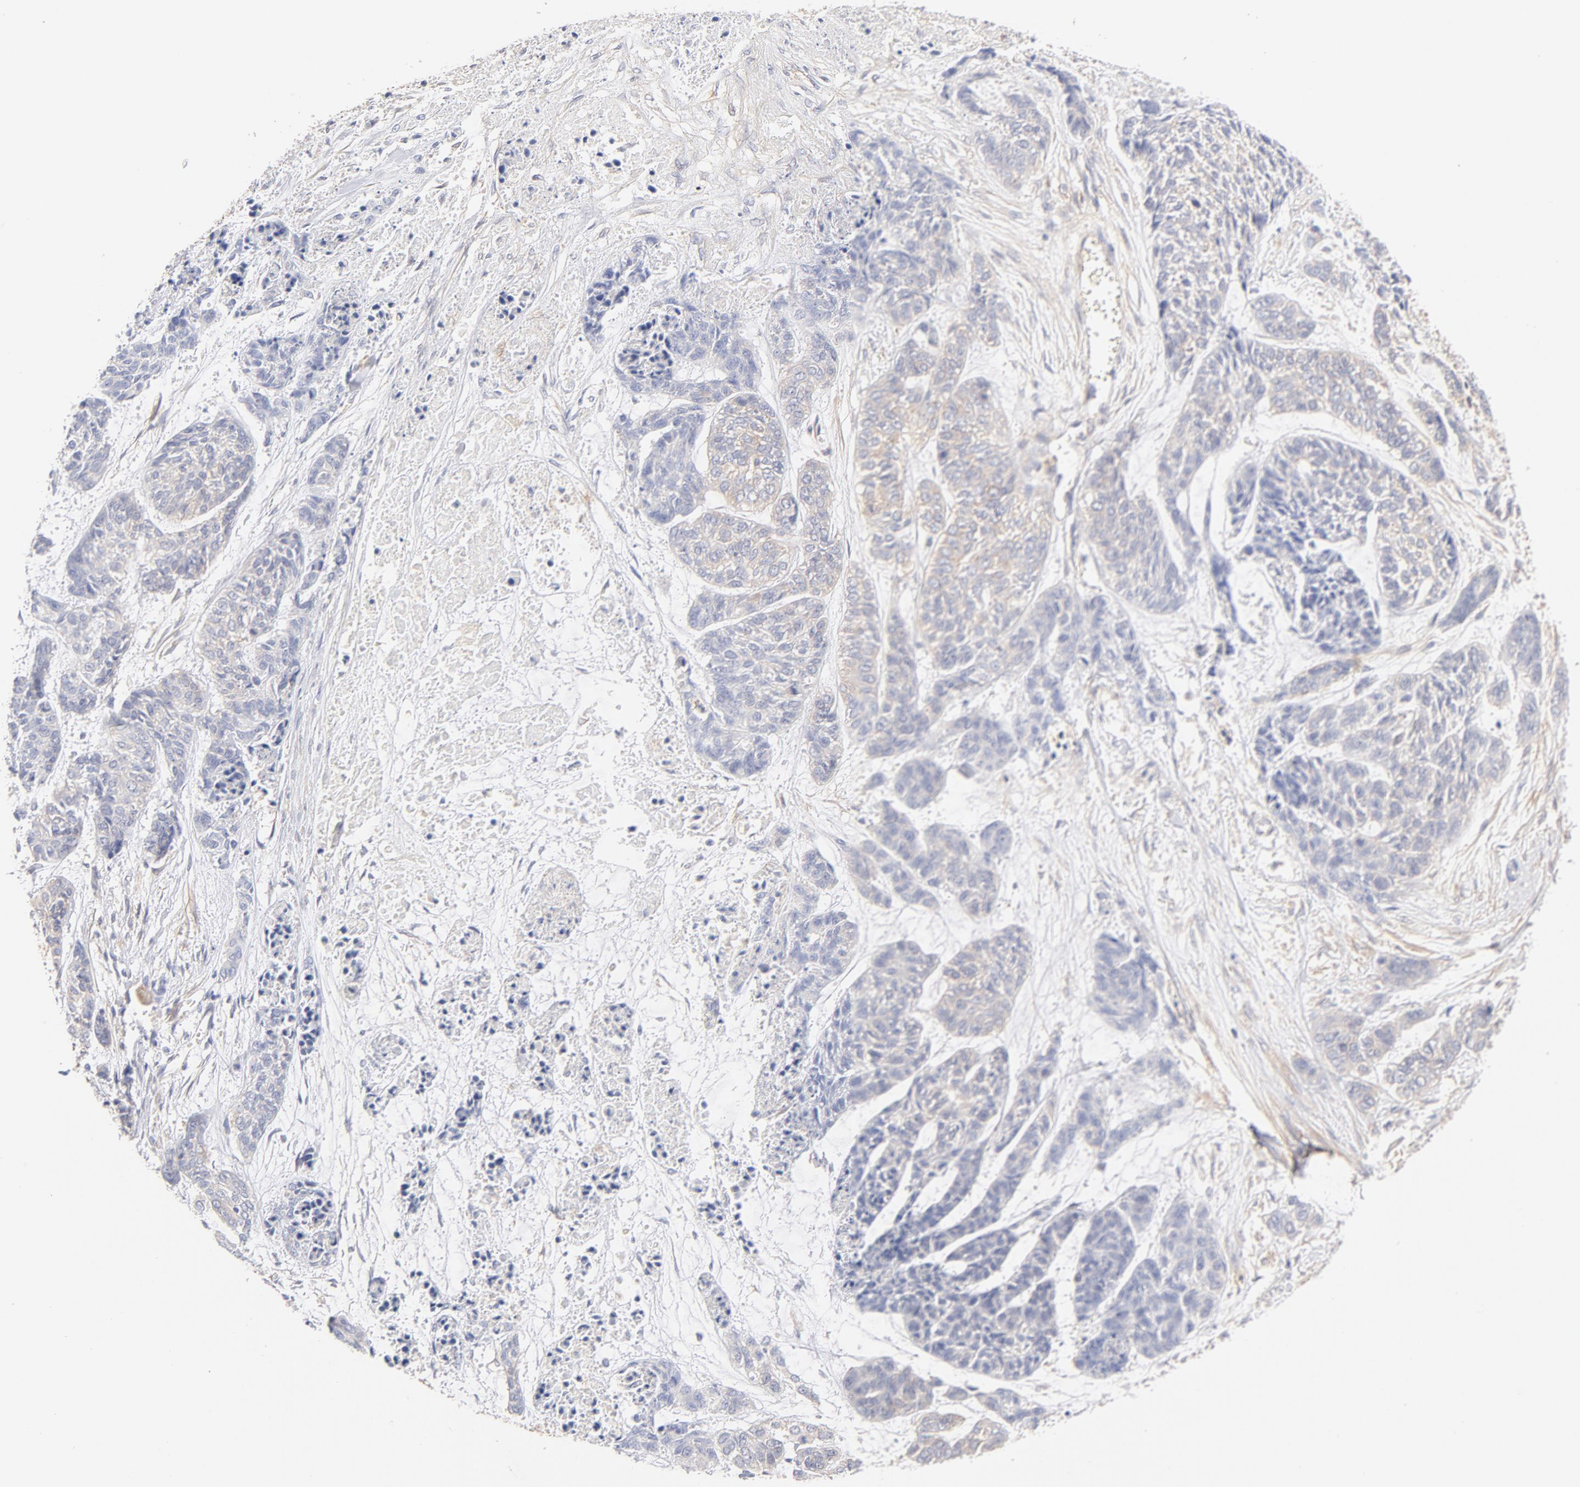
{"staining": {"intensity": "weak", "quantity": "<25%", "location": "cytoplasmic/membranous"}, "tissue": "skin cancer", "cell_type": "Tumor cells", "image_type": "cancer", "snomed": [{"axis": "morphology", "description": "Basal cell carcinoma"}, {"axis": "topography", "description": "Skin"}], "caption": "Skin cancer (basal cell carcinoma) was stained to show a protein in brown. There is no significant positivity in tumor cells. Nuclei are stained in blue.", "gene": "LDLRAP1", "patient": {"sex": "female", "age": 64}}